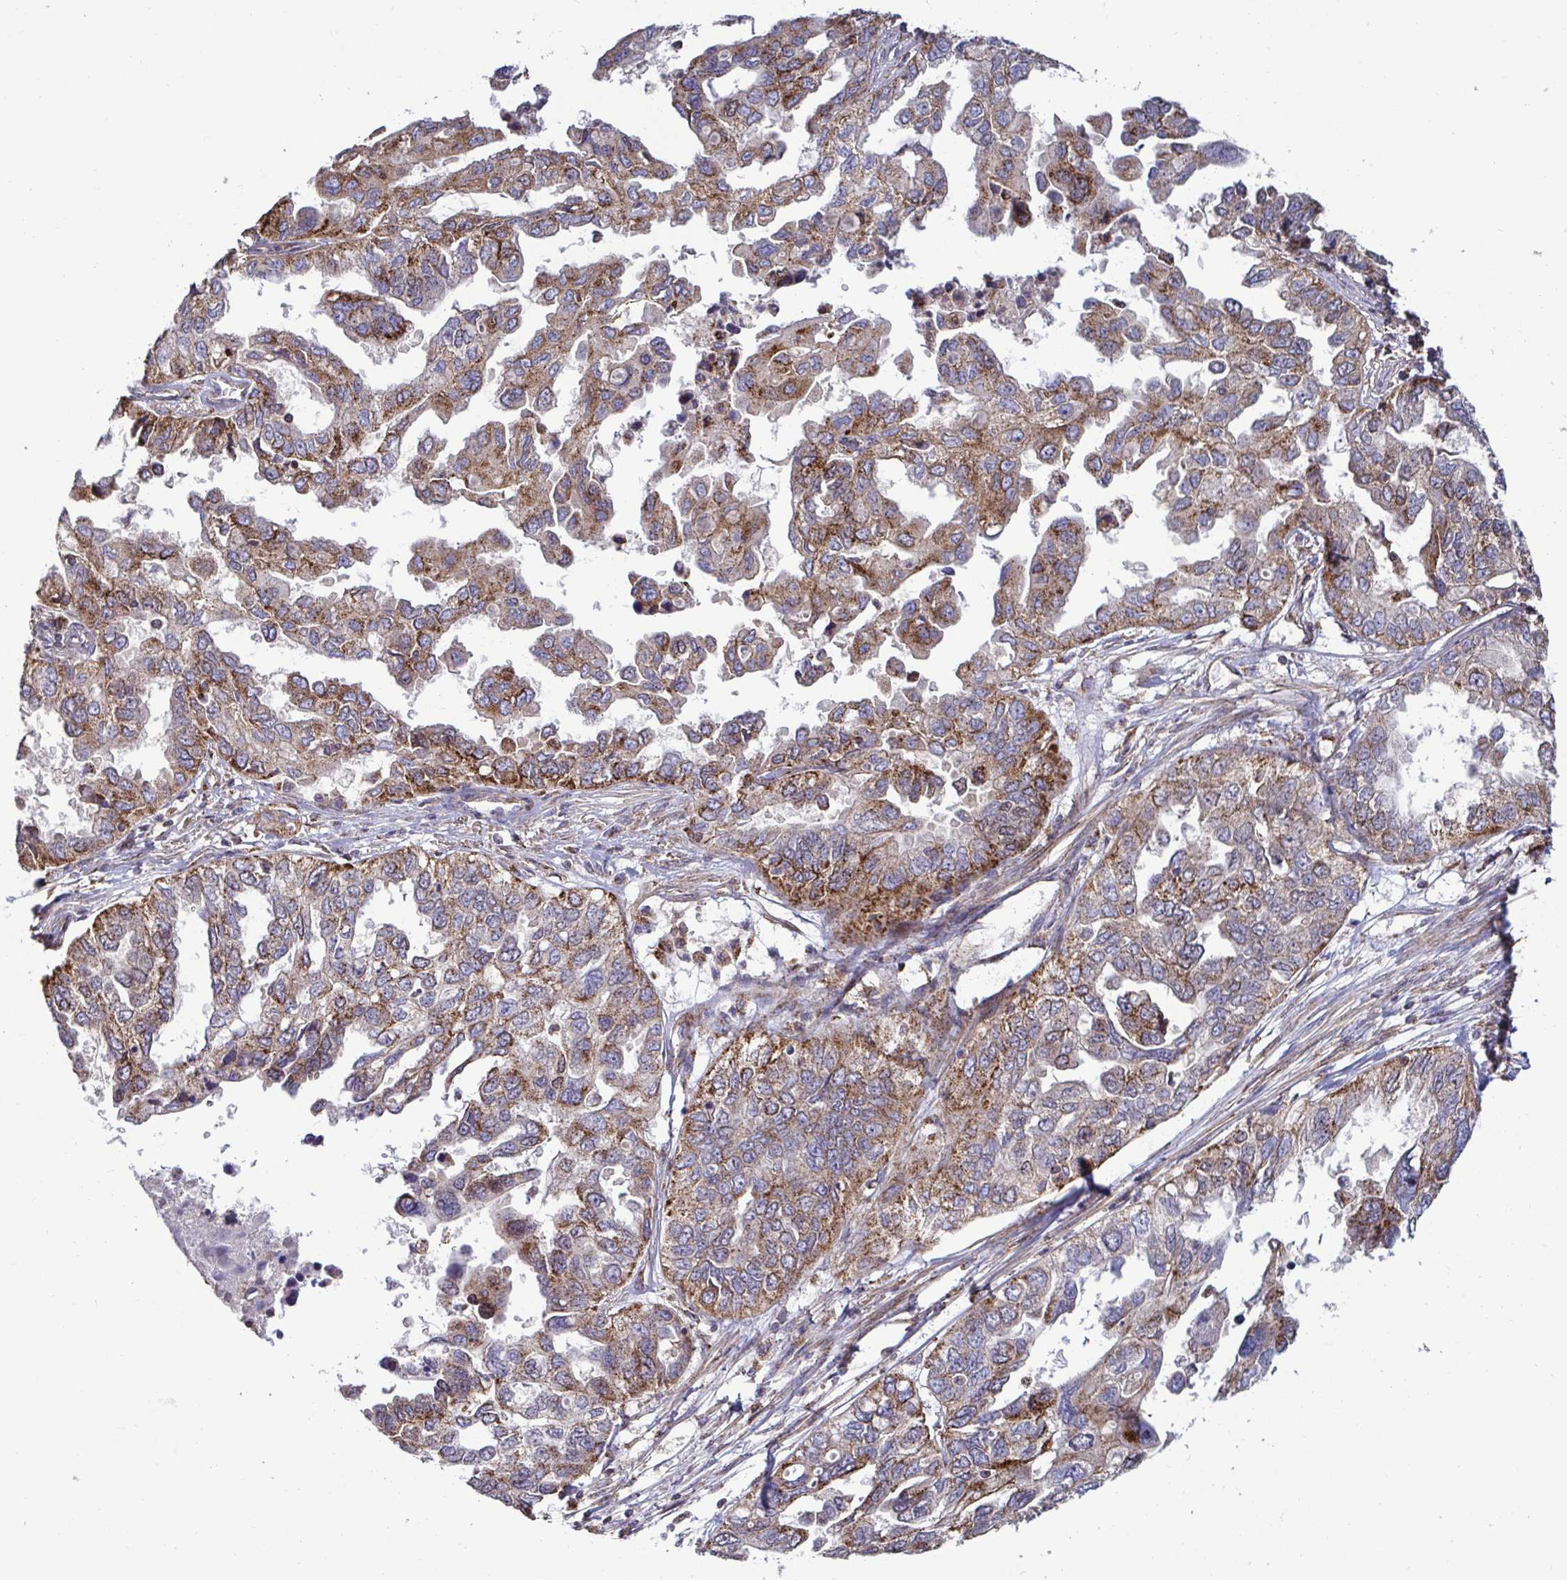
{"staining": {"intensity": "moderate", "quantity": ">75%", "location": "cytoplasmic/membranous"}, "tissue": "ovarian cancer", "cell_type": "Tumor cells", "image_type": "cancer", "snomed": [{"axis": "morphology", "description": "Cystadenocarcinoma, serous, NOS"}, {"axis": "topography", "description": "Ovary"}], "caption": "Immunohistochemical staining of serous cystadenocarcinoma (ovarian) reveals medium levels of moderate cytoplasmic/membranous positivity in about >75% of tumor cells. (Stains: DAB (3,3'-diaminobenzidine) in brown, nuclei in blue, Microscopy: brightfield microscopy at high magnification).", "gene": "SPRY1", "patient": {"sex": "female", "age": 53}}